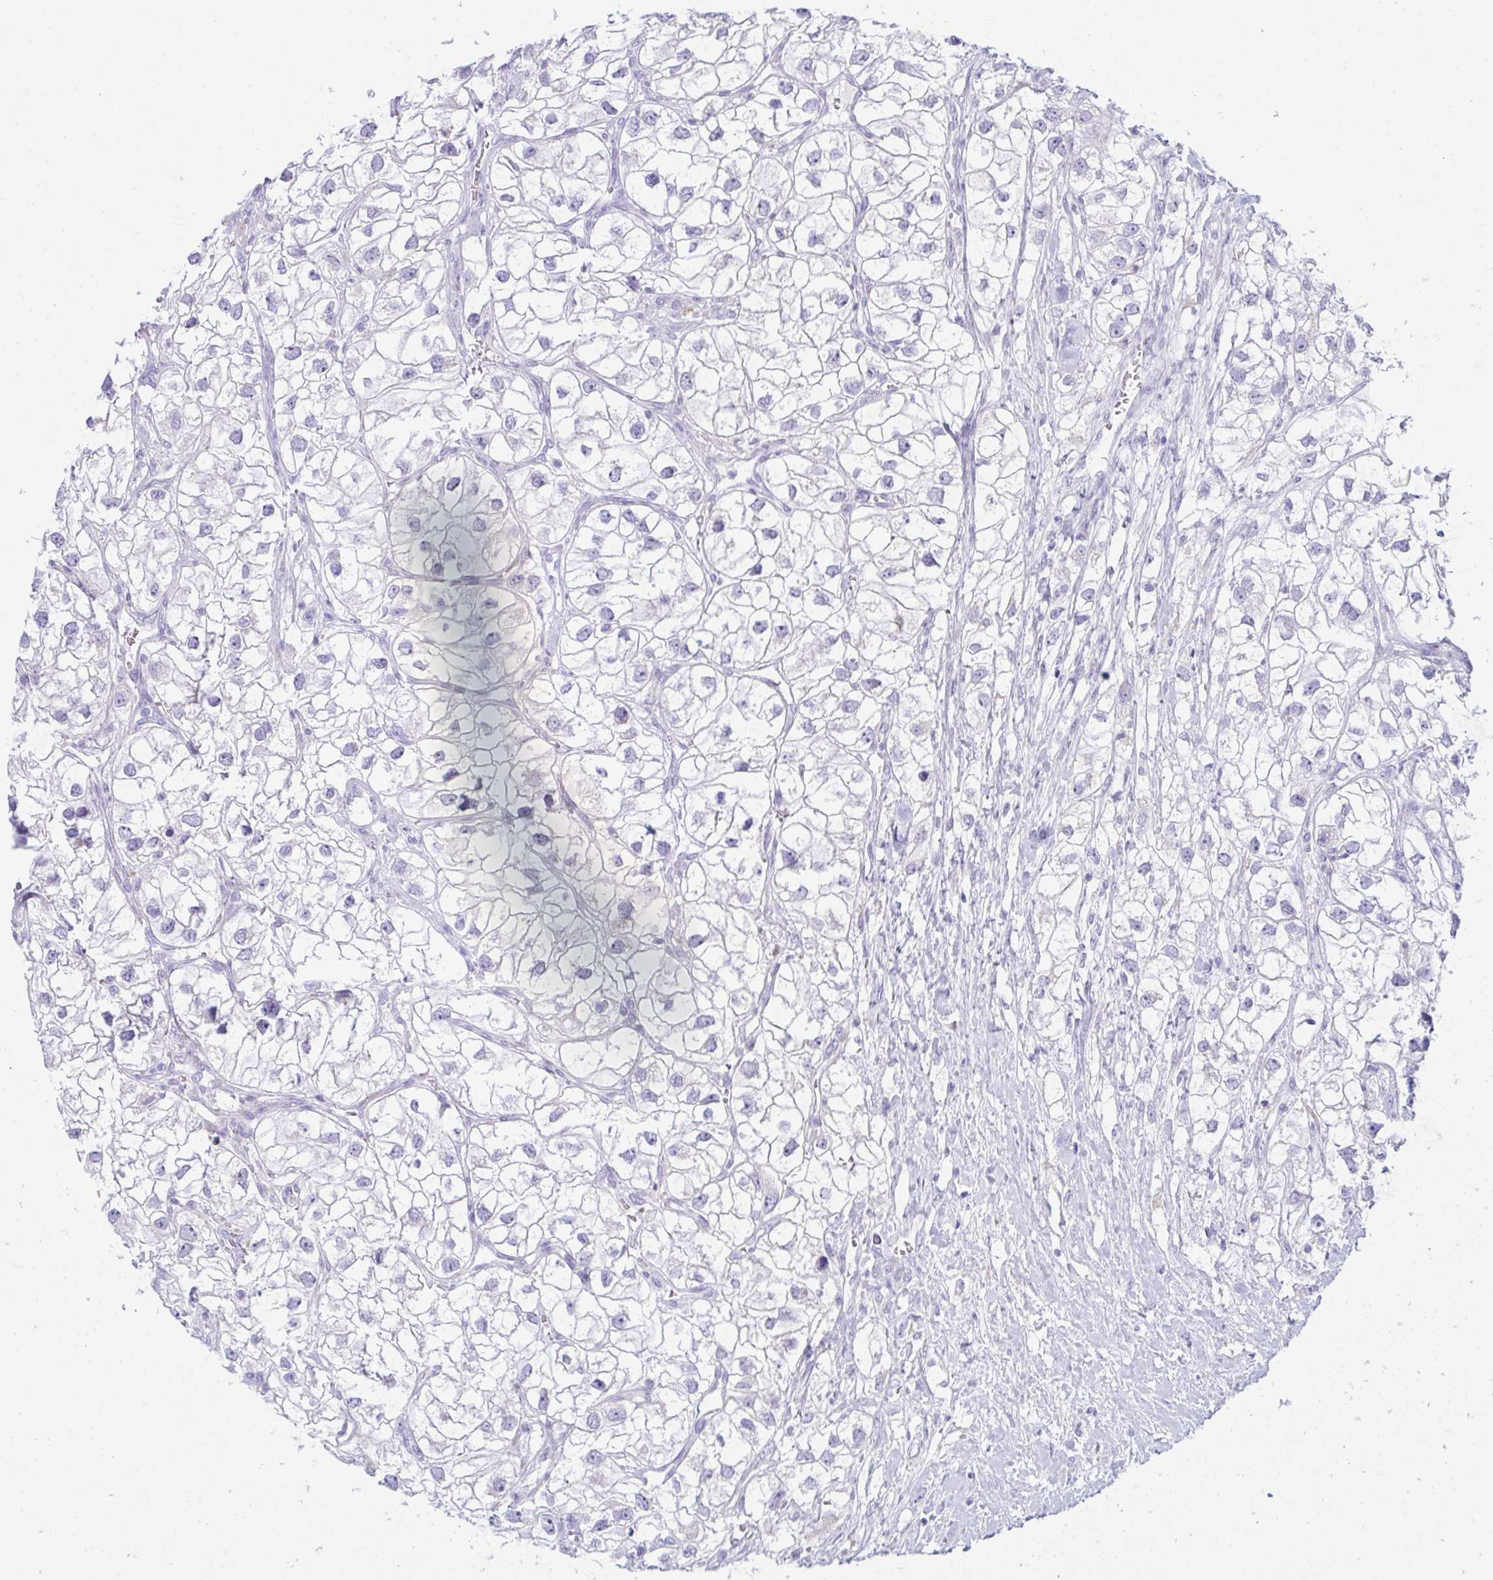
{"staining": {"intensity": "negative", "quantity": "none", "location": "none"}, "tissue": "renal cancer", "cell_type": "Tumor cells", "image_type": "cancer", "snomed": [{"axis": "morphology", "description": "Adenocarcinoma, NOS"}, {"axis": "topography", "description": "Kidney"}], "caption": "Image shows no significant protein positivity in tumor cells of adenocarcinoma (renal). The staining was performed using DAB (3,3'-diaminobenzidine) to visualize the protein expression in brown, while the nuclei were stained in blue with hematoxylin (Magnification: 20x).", "gene": "BBS1", "patient": {"sex": "male", "age": 59}}